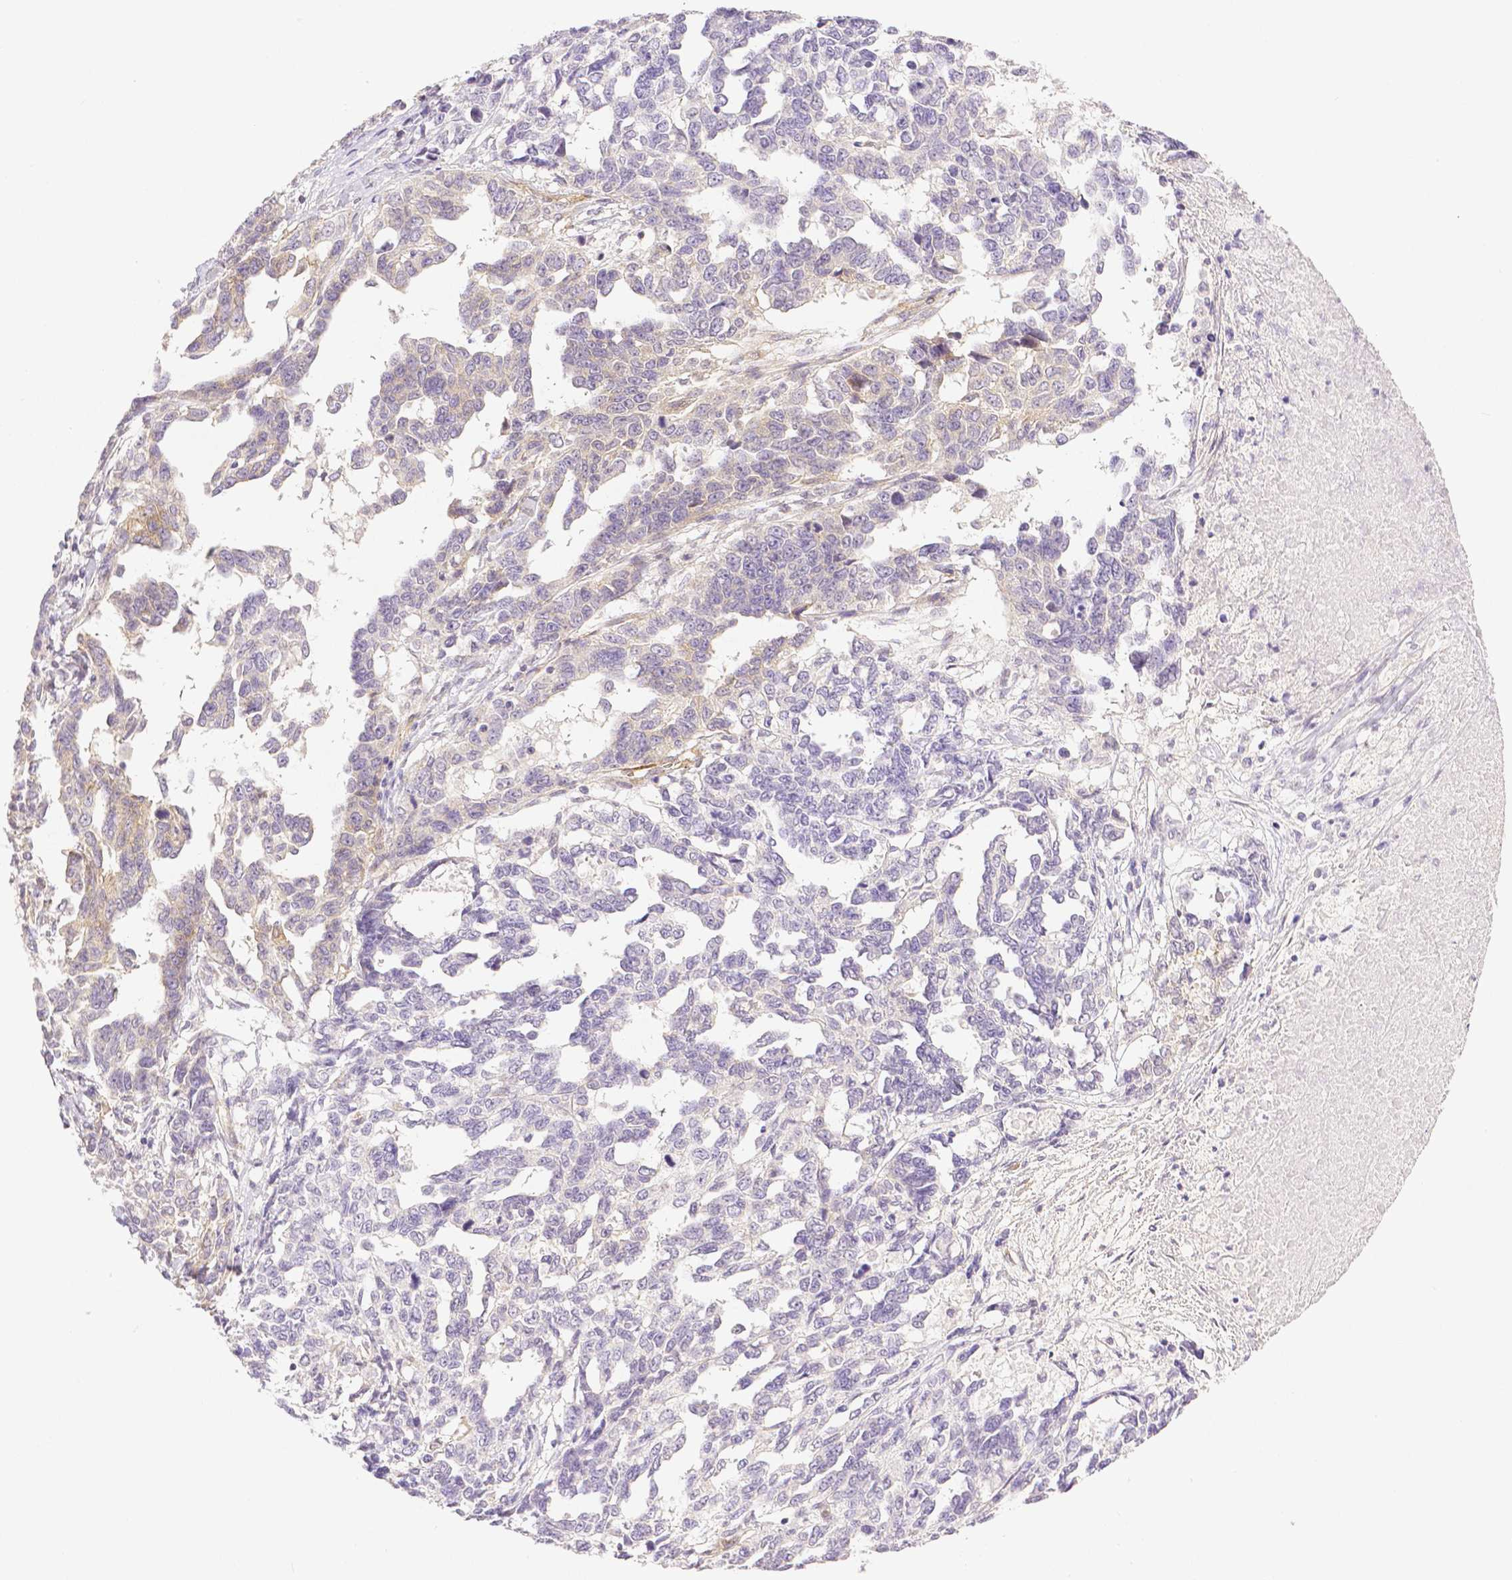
{"staining": {"intensity": "negative", "quantity": "none", "location": "none"}, "tissue": "ovarian cancer", "cell_type": "Tumor cells", "image_type": "cancer", "snomed": [{"axis": "morphology", "description": "Cystadenocarcinoma, serous, NOS"}, {"axis": "topography", "description": "Ovary"}], "caption": "A photomicrograph of ovarian cancer stained for a protein reveals no brown staining in tumor cells.", "gene": "THY1", "patient": {"sex": "female", "age": 69}}